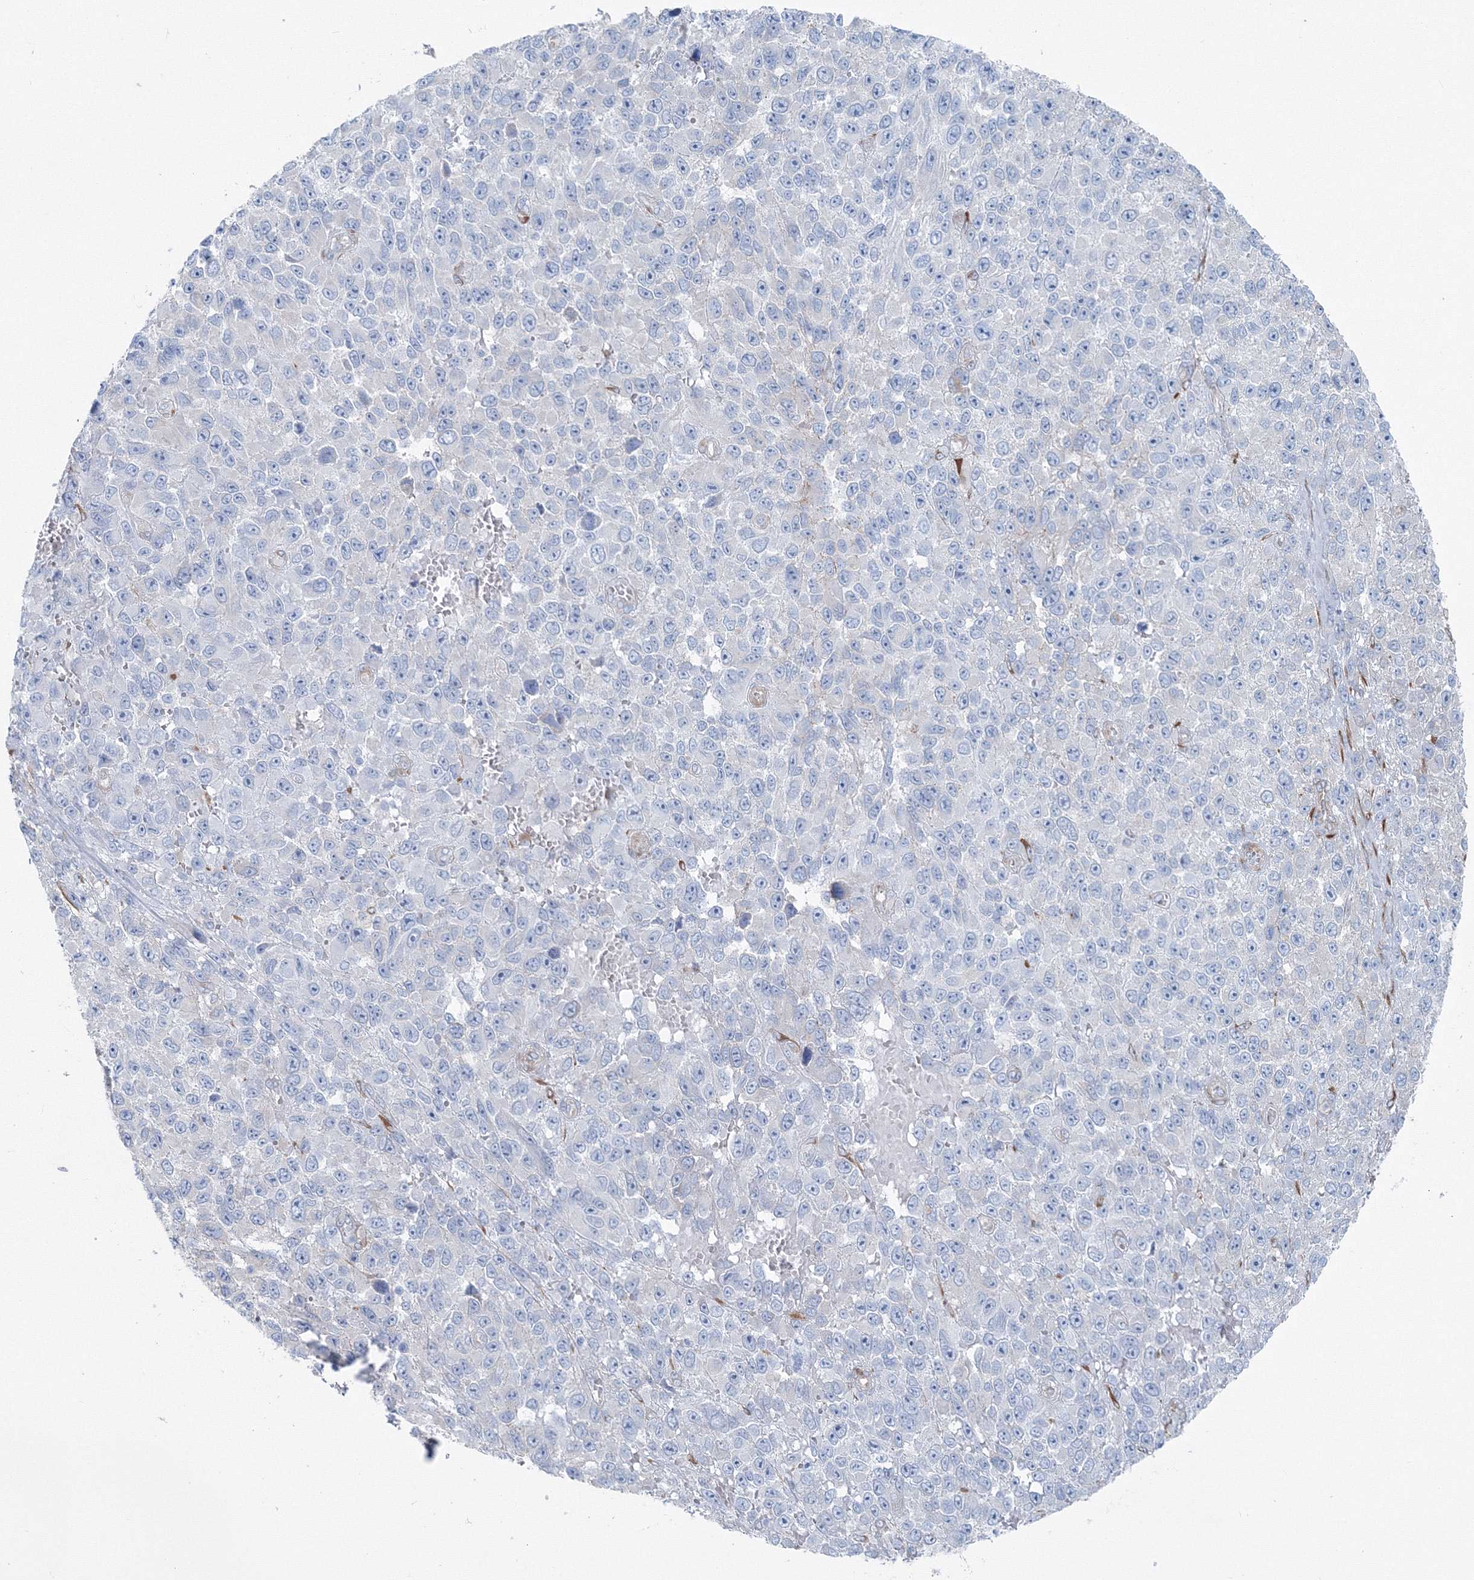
{"staining": {"intensity": "negative", "quantity": "none", "location": "none"}, "tissue": "melanoma", "cell_type": "Tumor cells", "image_type": "cancer", "snomed": [{"axis": "morphology", "description": "Malignant melanoma, NOS"}, {"axis": "topography", "description": "Skin"}], "caption": "Tumor cells show no significant staining in melanoma. (DAB (3,3'-diaminobenzidine) immunohistochemistry (IHC), high magnification).", "gene": "RCN1", "patient": {"sex": "female", "age": 96}}